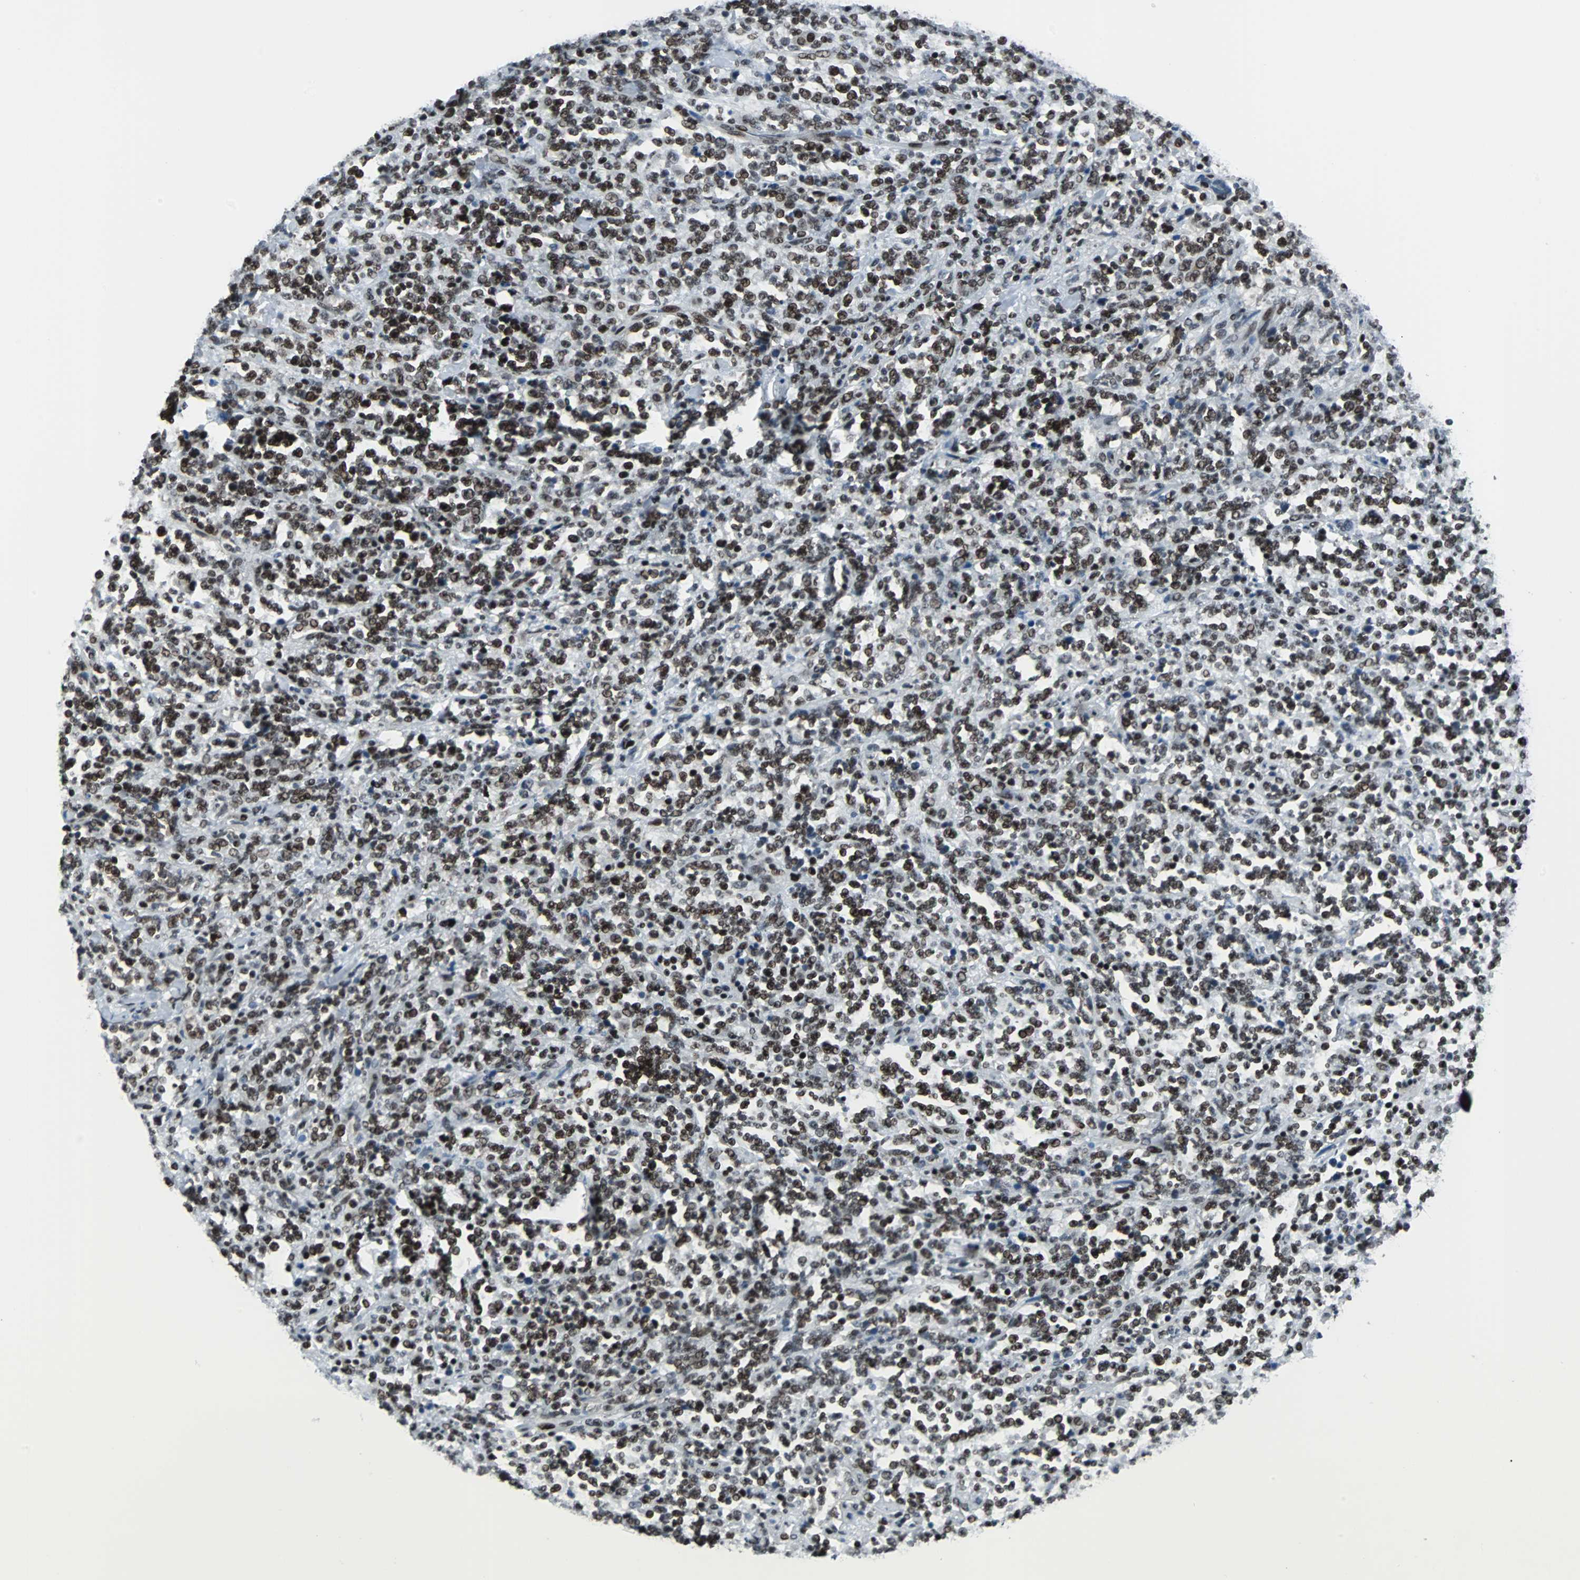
{"staining": {"intensity": "strong", "quantity": ">75%", "location": "nuclear"}, "tissue": "lymphoma", "cell_type": "Tumor cells", "image_type": "cancer", "snomed": [{"axis": "morphology", "description": "Malignant lymphoma, non-Hodgkin's type, High grade"}, {"axis": "topography", "description": "Soft tissue"}], "caption": "Immunohistochemistry (IHC) (DAB (3,3'-diaminobenzidine)) staining of human high-grade malignant lymphoma, non-Hodgkin's type reveals strong nuclear protein positivity in approximately >75% of tumor cells.", "gene": "MEF2D", "patient": {"sex": "male", "age": 18}}